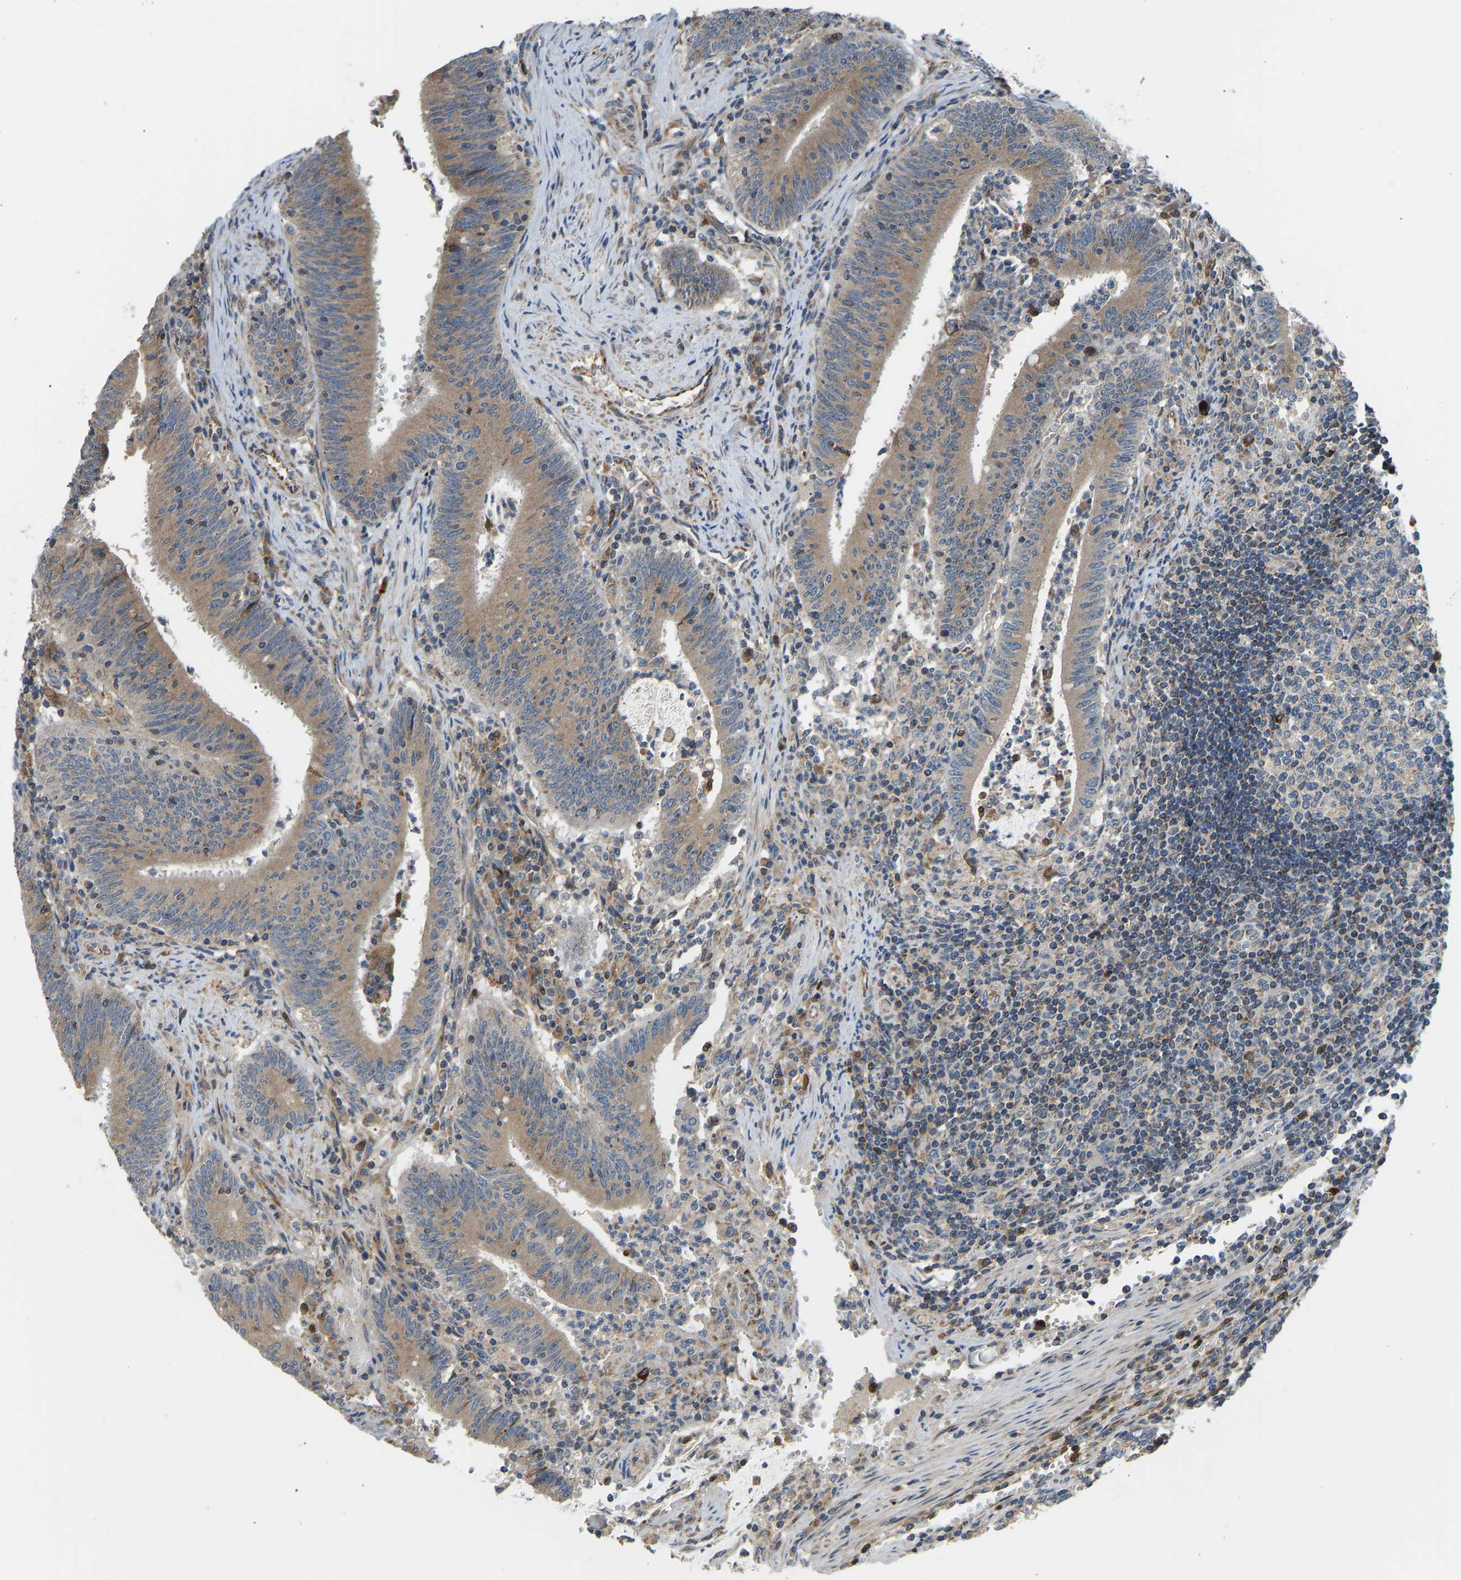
{"staining": {"intensity": "moderate", "quantity": ">75%", "location": "cytoplasmic/membranous"}, "tissue": "colorectal cancer", "cell_type": "Tumor cells", "image_type": "cancer", "snomed": [{"axis": "morphology", "description": "Normal tissue, NOS"}, {"axis": "morphology", "description": "Adenocarcinoma, NOS"}, {"axis": "topography", "description": "Rectum"}], "caption": "Moderate cytoplasmic/membranous positivity is appreciated in approximately >75% of tumor cells in colorectal adenocarcinoma.", "gene": "RBP1", "patient": {"sex": "female", "age": 66}}